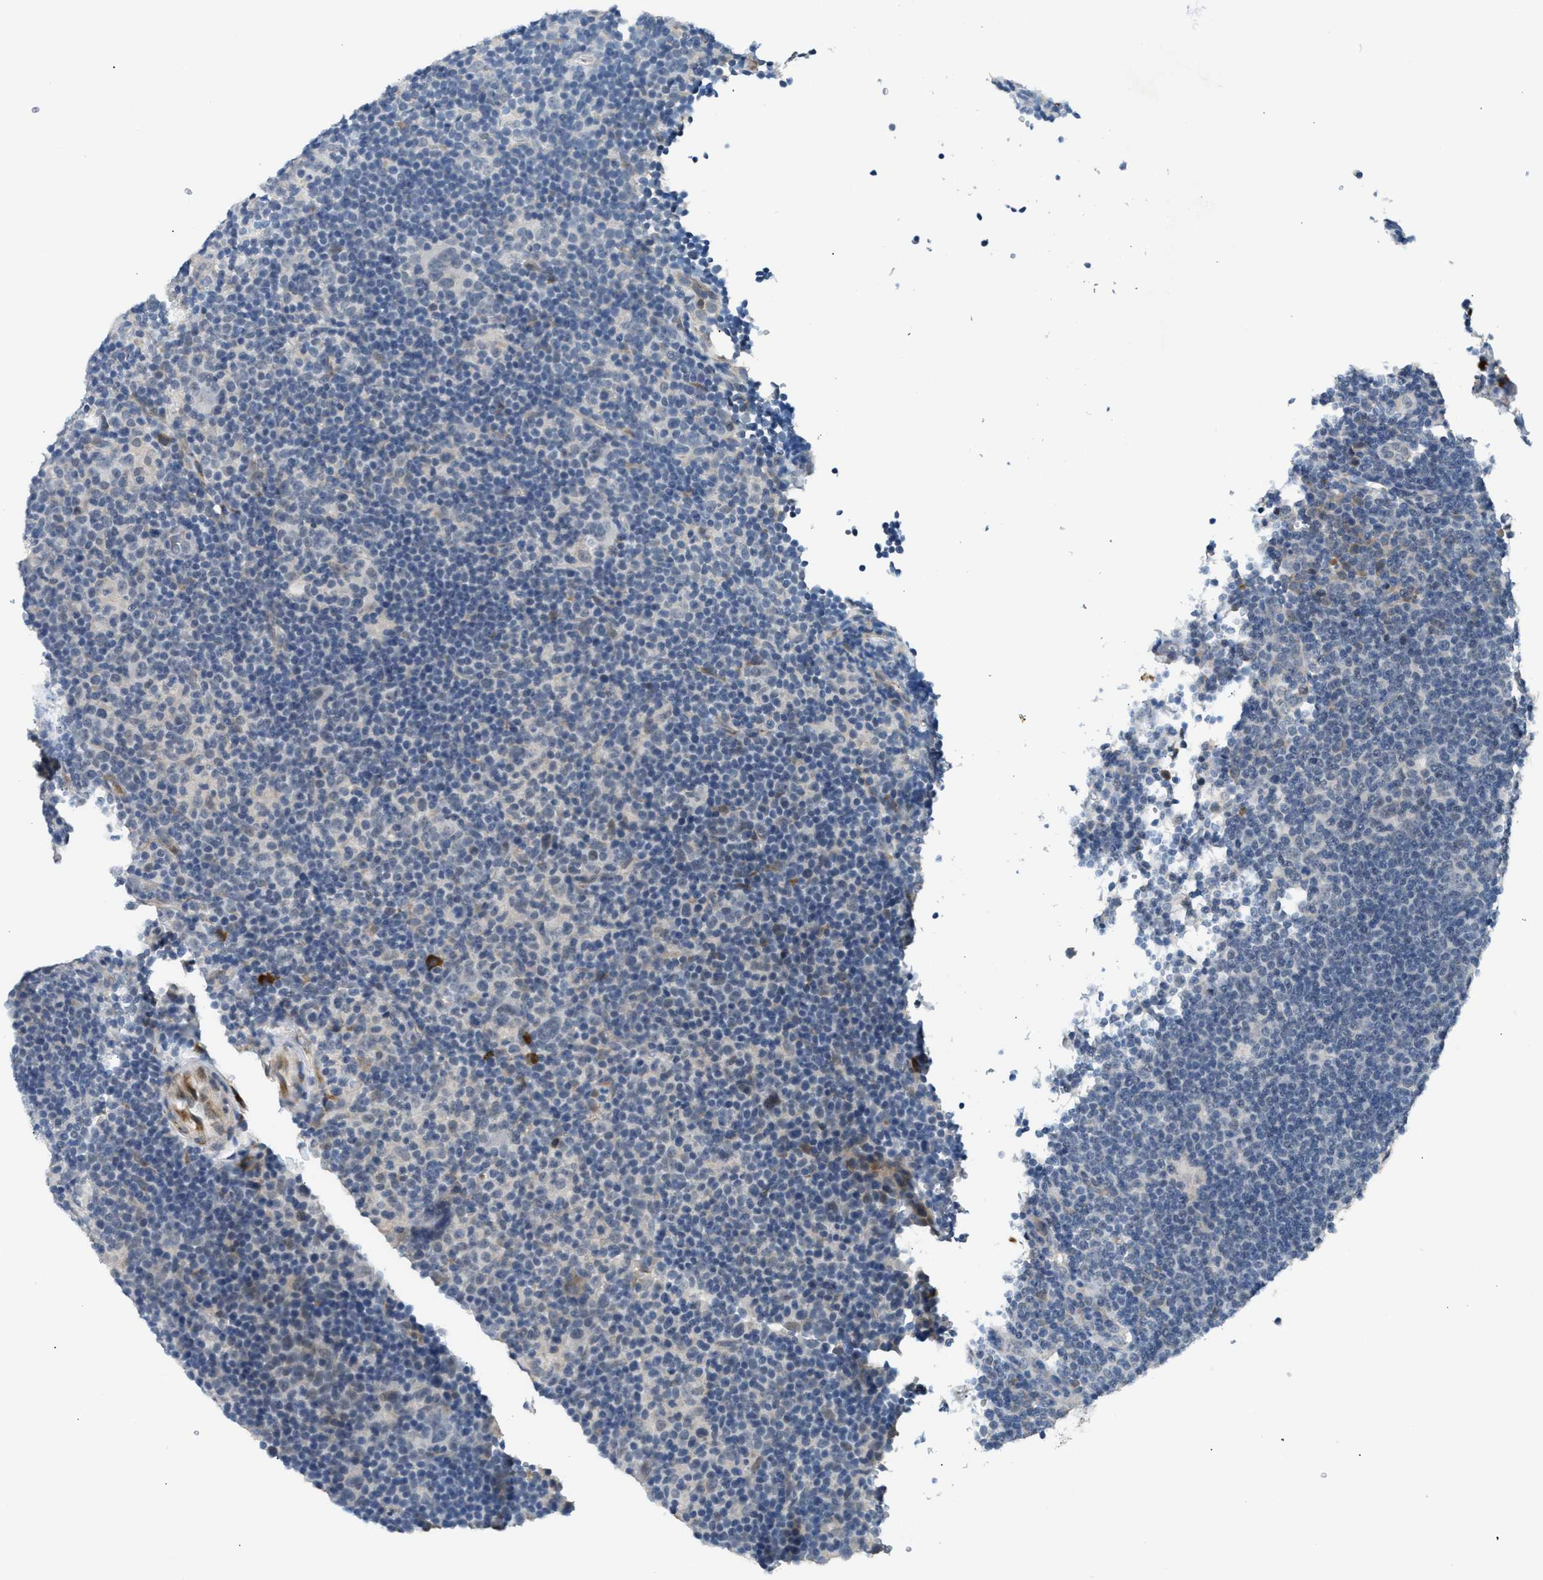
{"staining": {"intensity": "negative", "quantity": "none", "location": "none"}, "tissue": "lymphoma", "cell_type": "Tumor cells", "image_type": "cancer", "snomed": [{"axis": "morphology", "description": "Hodgkin's disease, NOS"}, {"axis": "topography", "description": "Lymph node"}], "caption": "IHC of lymphoma demonstrates no positivity in tumor cells.", "gene": "KCNC2", "patient": {"sex": "female", "age": 57}}